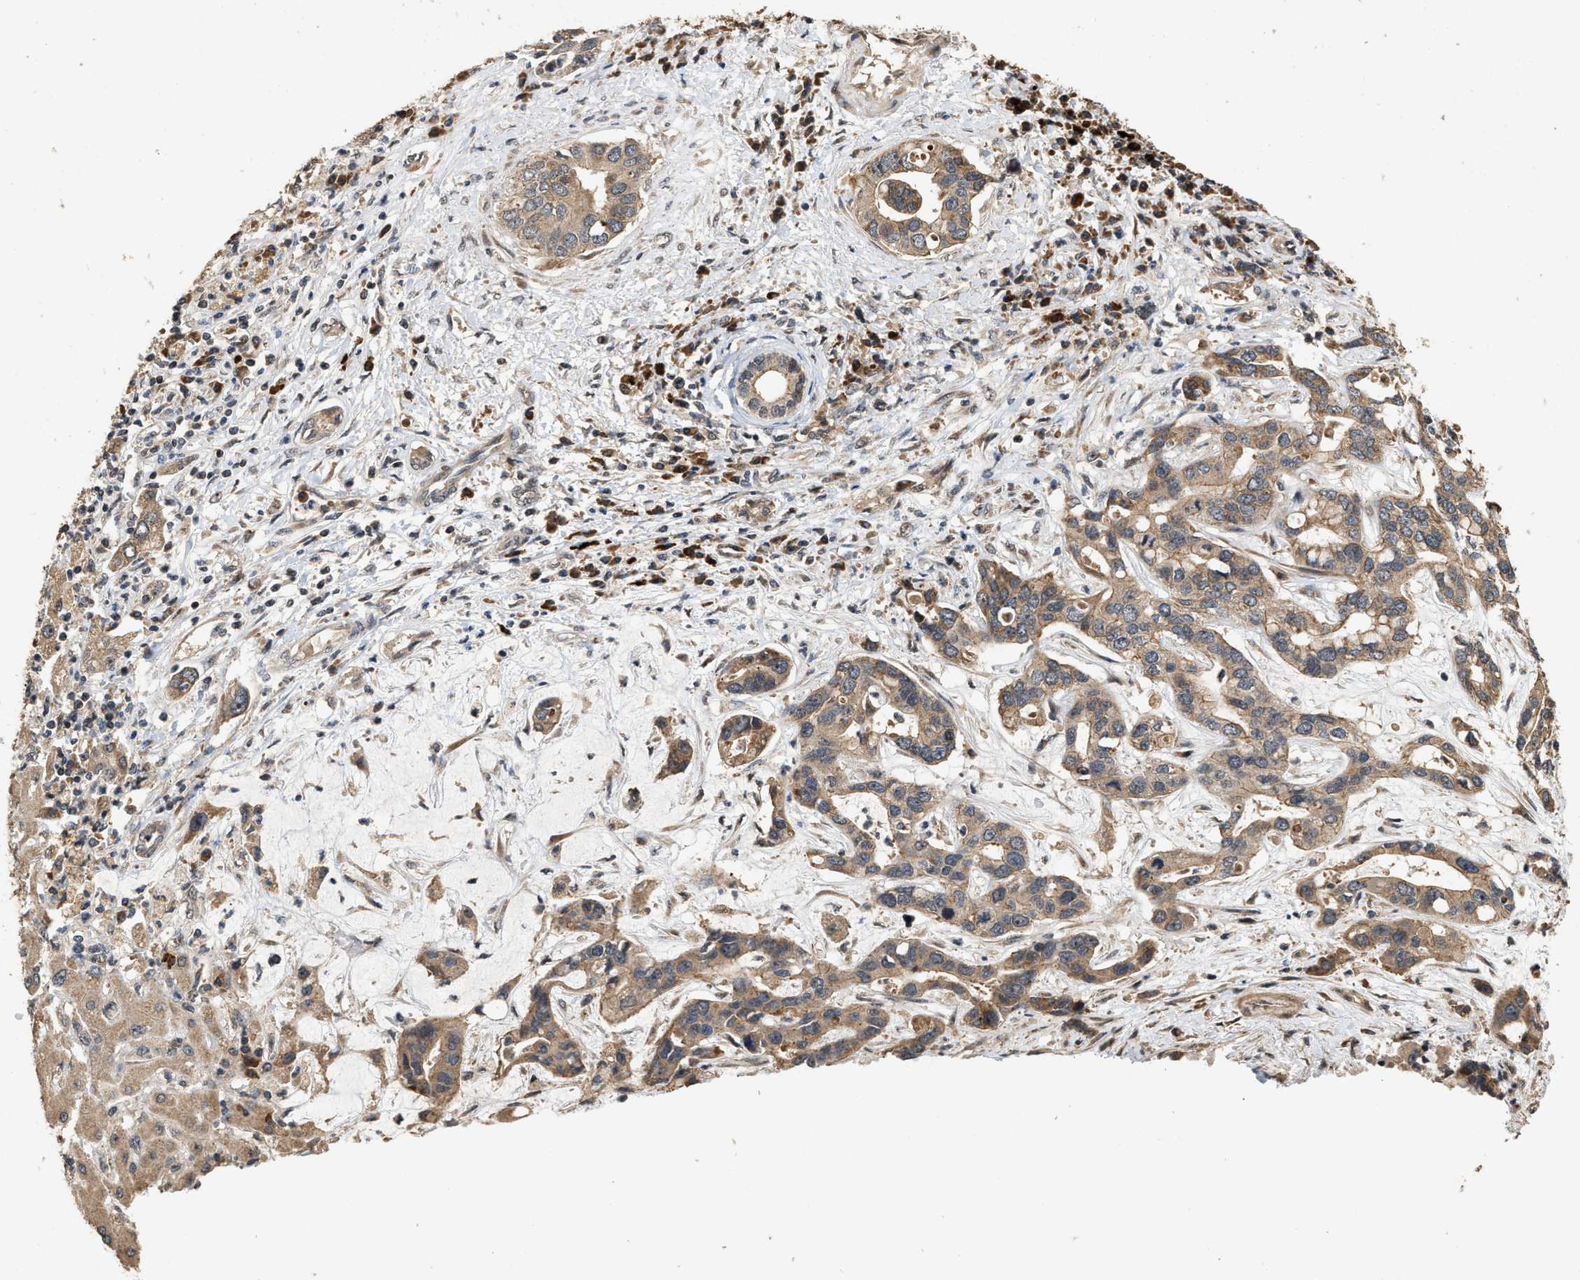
{"staining": {"intensity": "weak", "quantity": ">75%", "location": "cytoplasmic/membranous"}, "tissue": "liver cancer", "cell_type": "Tumor cells", "image_type": "cancer", "snomed": [{"axis": "morphology", "description": "Cholangiocarcinoma"}, {"axis": "topography", "description": "Liver"}], "caption": "There is low levels of weak cytoplasmic/membranous positivity in tumor cells of cholangiocarcinoma (liver), as demonstrated by immunohistochemical staining (brown color).", "gene": "ELP2", "patient": {"sex": "female", "age": 65}}